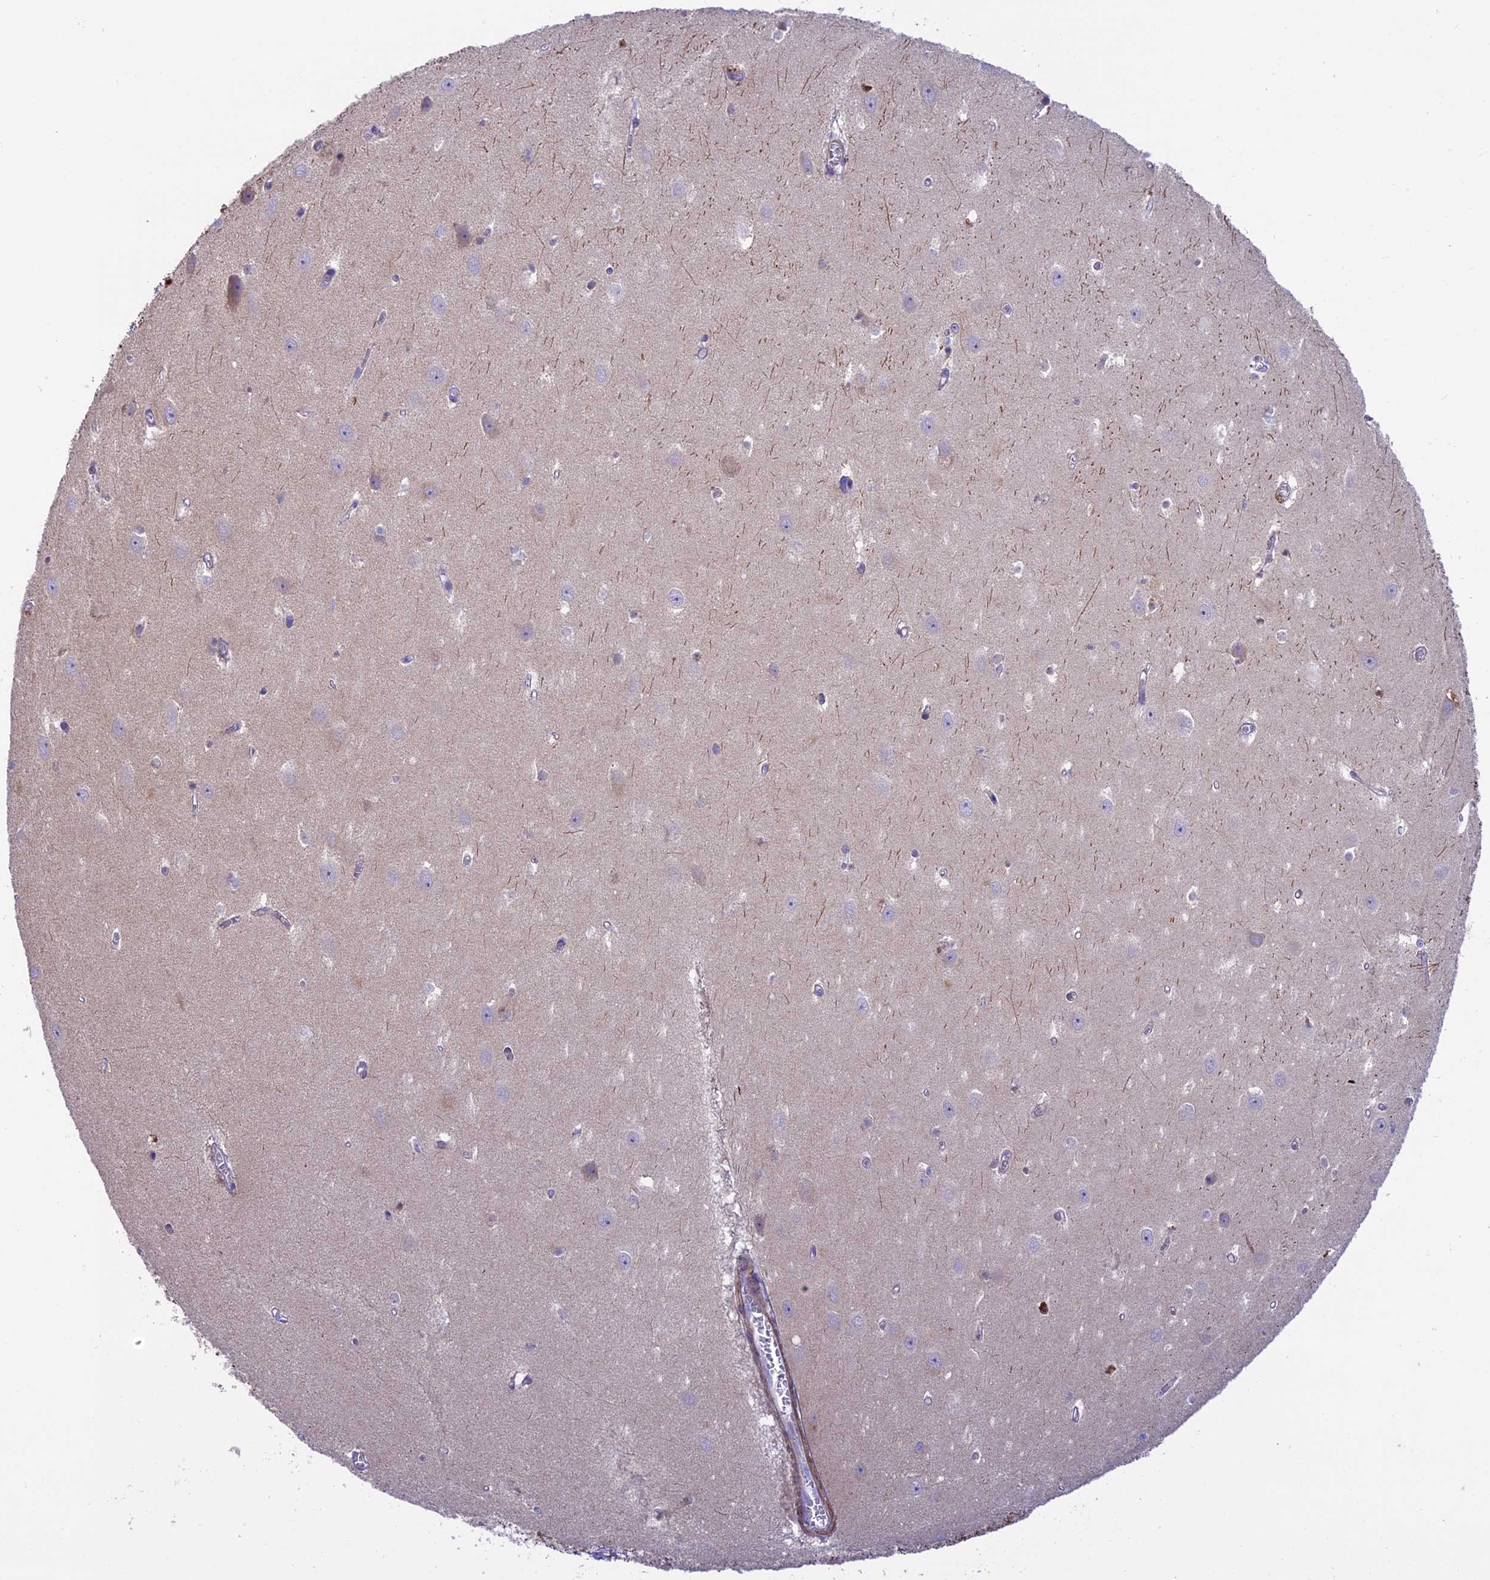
{"staining": {"intensity": "negative", "quantity": "none", "location": "none"}, "tissue": "hippocampus", "cell_type": "Glial cells", "image_type": "normal", "snomed": [{"axis": "morphology", "description": "Normal tissue, NOS"}, {"axis": "topography", "description": "Hippocampus"}], "caption": "DAB immunohistochemical staining of benign hippocampus demonstrates no significant staining in glial cells. The staining is performed using DAB brown chromogen with nuclei counter-stained in using hematoxylin.", "gene": "IGSF6", "patient": {"sex": "female", "age": 64}}